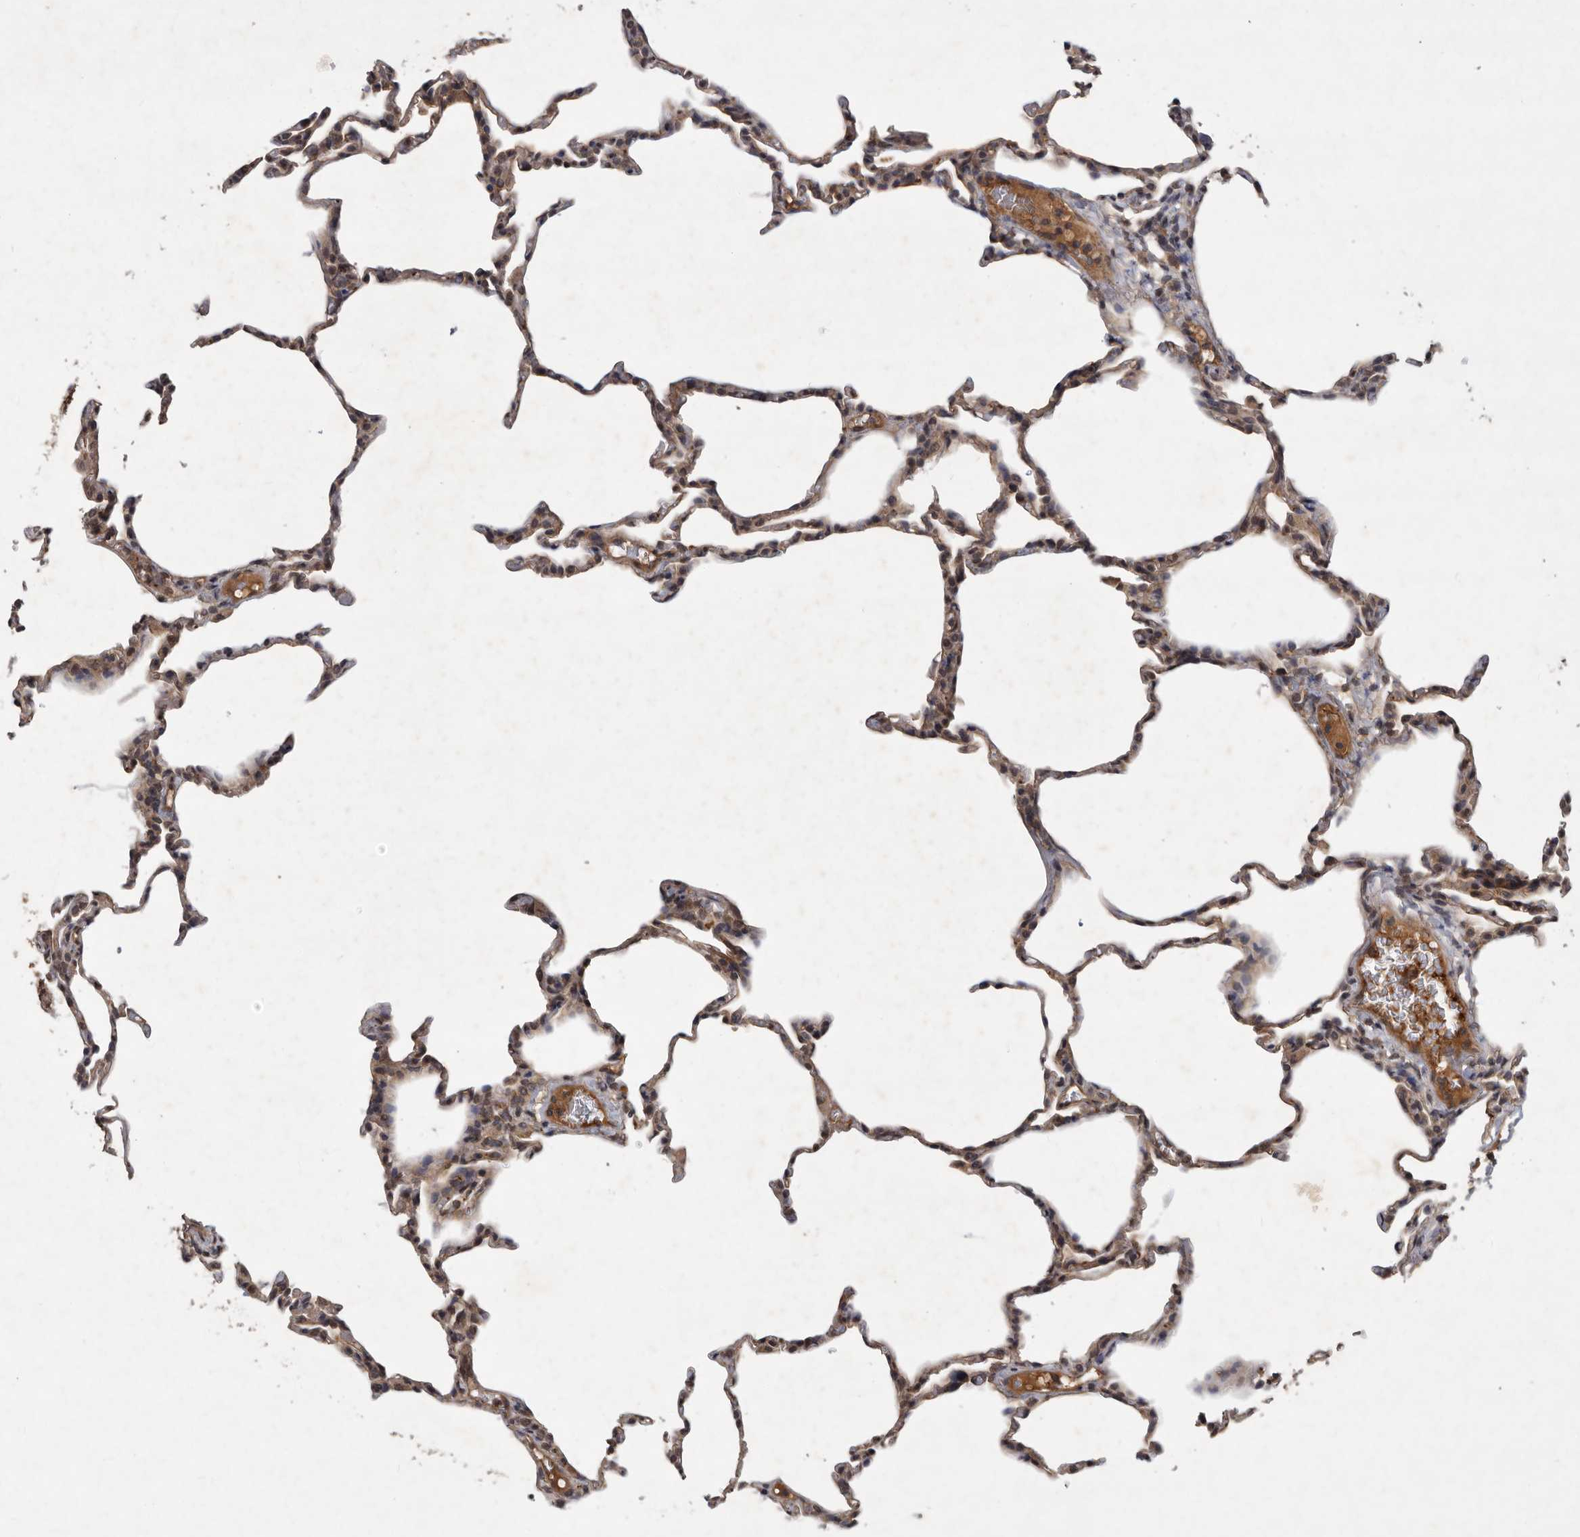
{"staining": {"intensity": "weak", "quantity": ">75%", "location": "cytoplasmic/membranous"}, "tissue": "lung", "cell_type": "Alveolar cells", "image_type": "normal", "snomed": [{"axis": "morphology", "description": "Normal tissue, NOS"}, {"axis": "topography", "description": "Lung"}], "caption": "An immunohistochemistry (IHC) image of unremarkable tissue is shown. Protein staining in brown highlights weak cytoplasmic/membranous positivity in lung within alveolar cells.", "gene": "DNAJC28", "patient": {"sex": "male", "age": 20}}